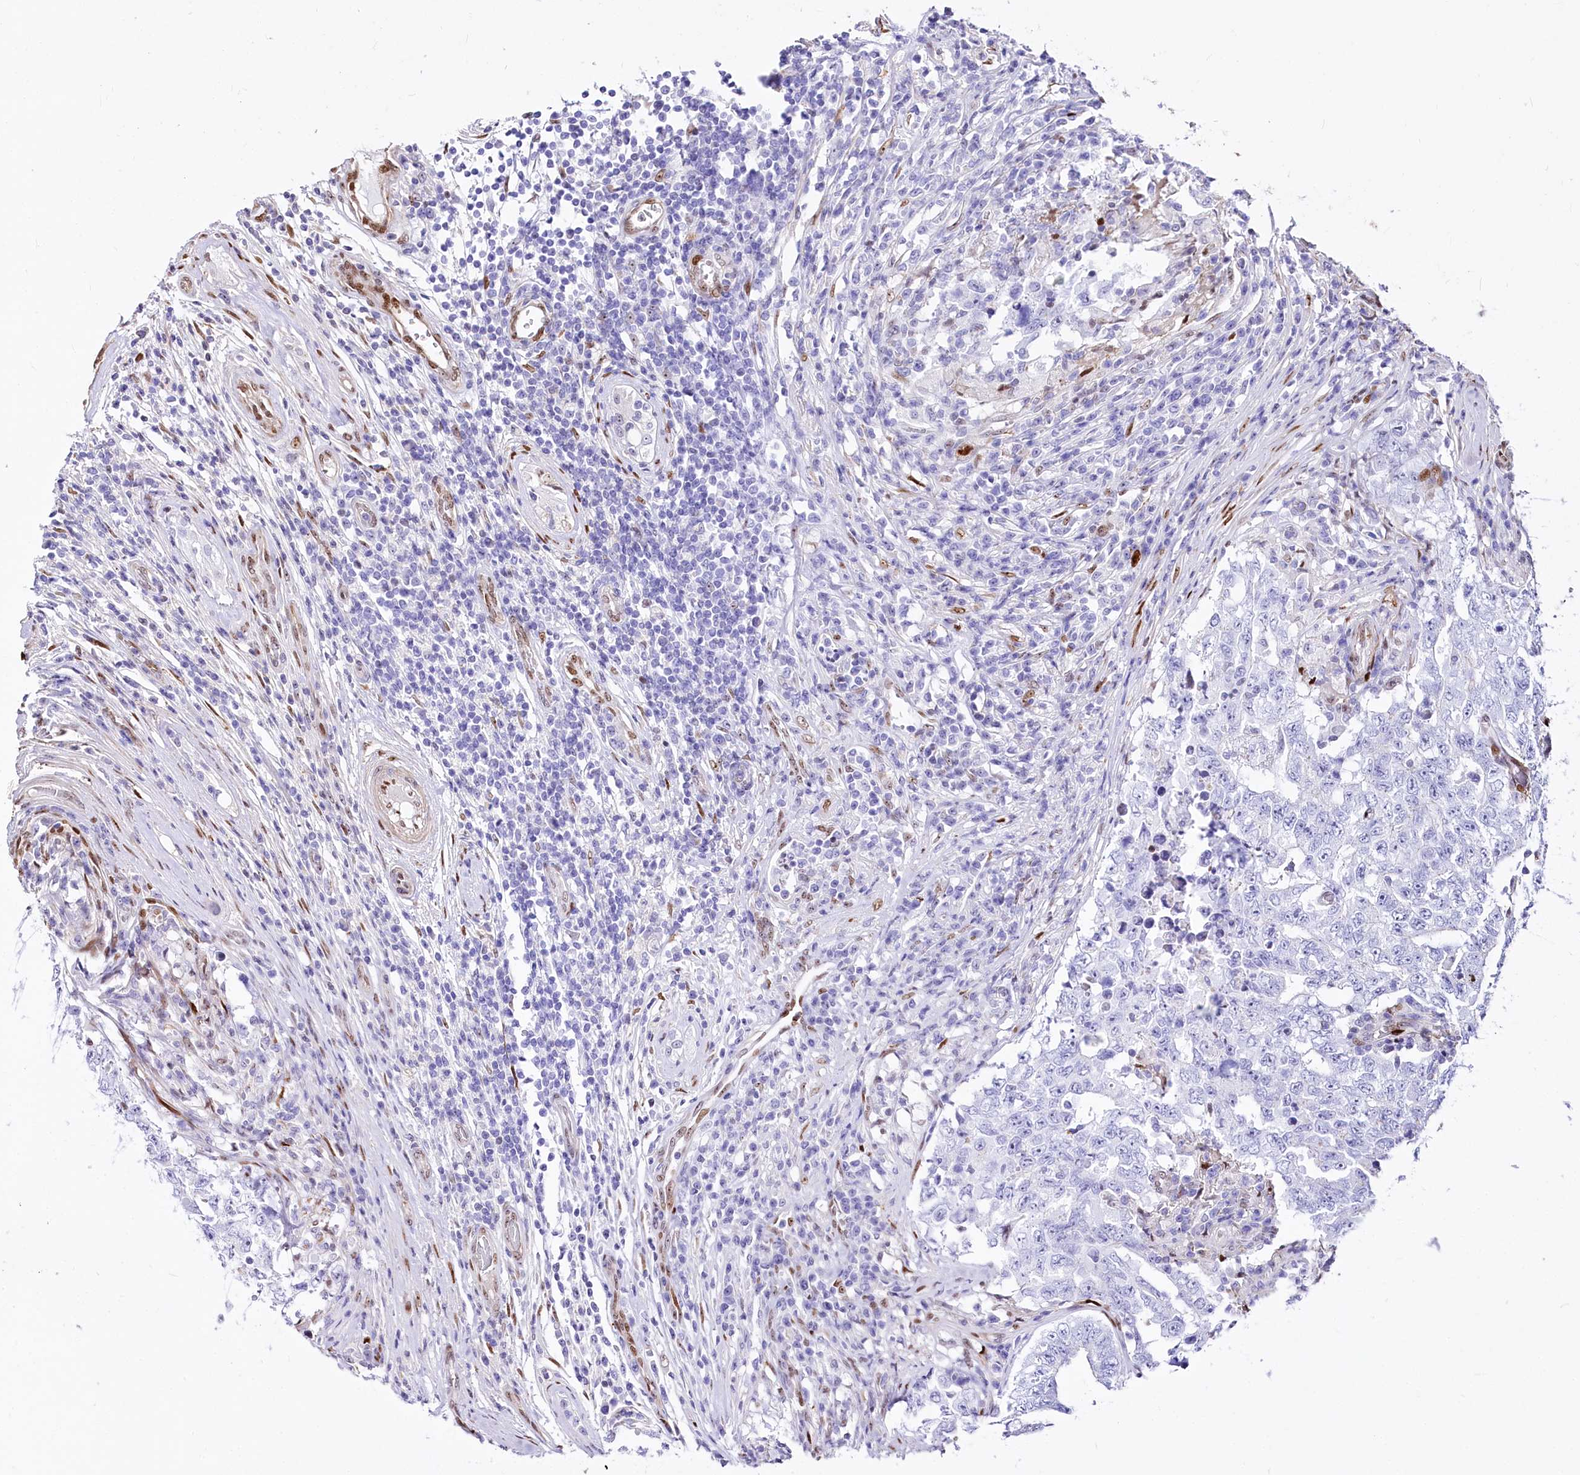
{"staining": {"intensity": "negative", "quantity": "none", "location": "none"}, "tissue": "testis cancer", "cell_type": "Tumor cells", "image_type": "cancer", "snomed": [{"axis": "morphology", "description": "Carcinoma, Embryonal, NOS"}, {"axis": "topography", "description": "Testis"}], "caption": "DAB immunohistochemical staining of human testis embryonal carcinoma exhibits no significant staining in tumor cells.", "gene": "PTMS", "patient": {"sex": "male", "age": 26}}